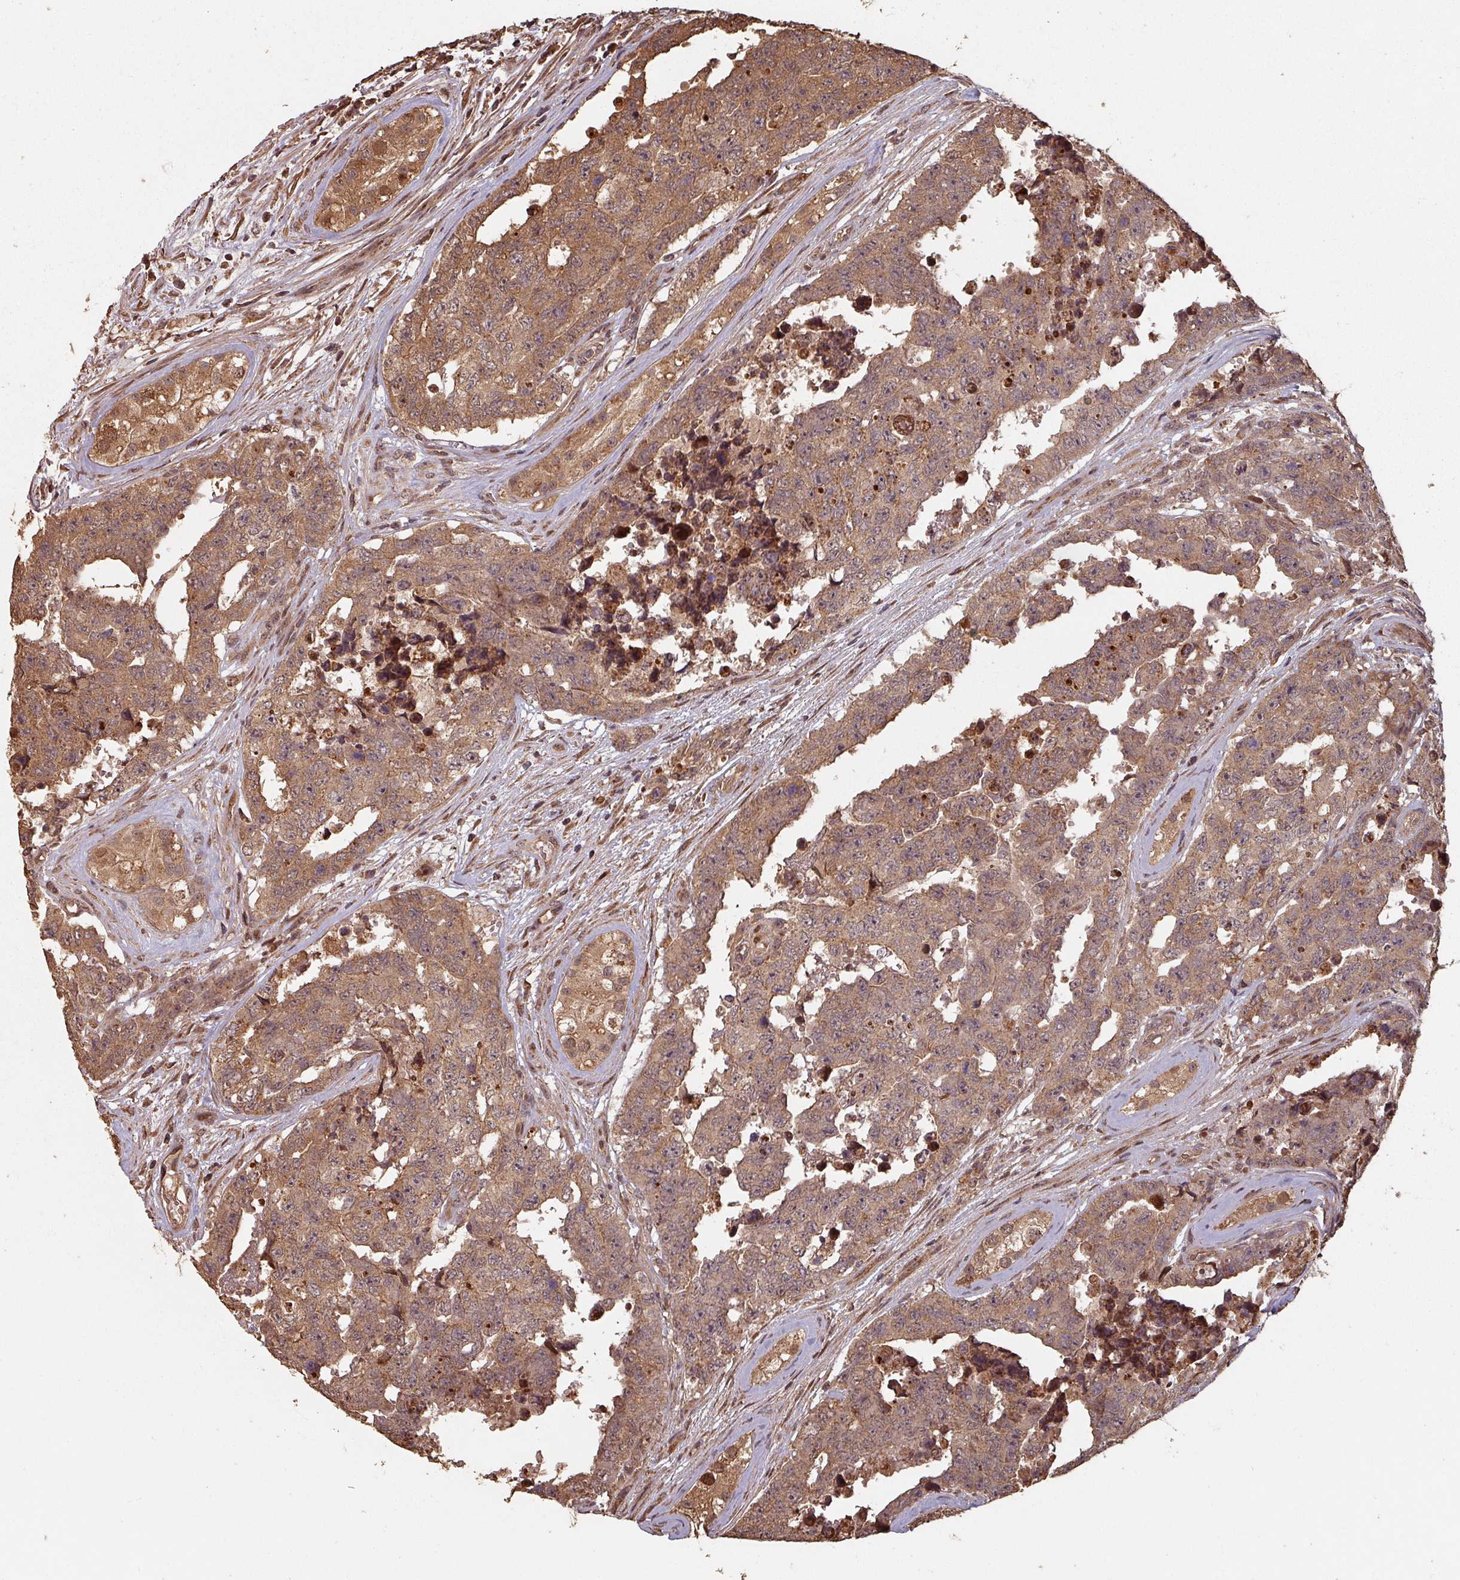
{"staining": {"intensity": "moderate", "quantity": ">75%", "location": "cytoplasmic/membranous,nuclear"}, "tissue": "testis cancer", "cell_type": "Tumor cells", "image_type": "cancer", "snomed": [{"axis": "morphology", "description": "Normal tissue, NOS"}, {"axis": "morphology", "description": "Carcinoma, Embryonal, NOS"}, {"axis": "topography", "description": "Testis"}, {"axis": "topography", "description": "Epididymis"}], "caption": "Immunohistochemical staining of human testis cancer (embryonal carcinoma) reveals medium levels of moderate cytoplasmic/membranous and nuclear expression in about >75% of tumor cells.", "gene": "EID1", "patient": {"sex": "male", "age": 25}}